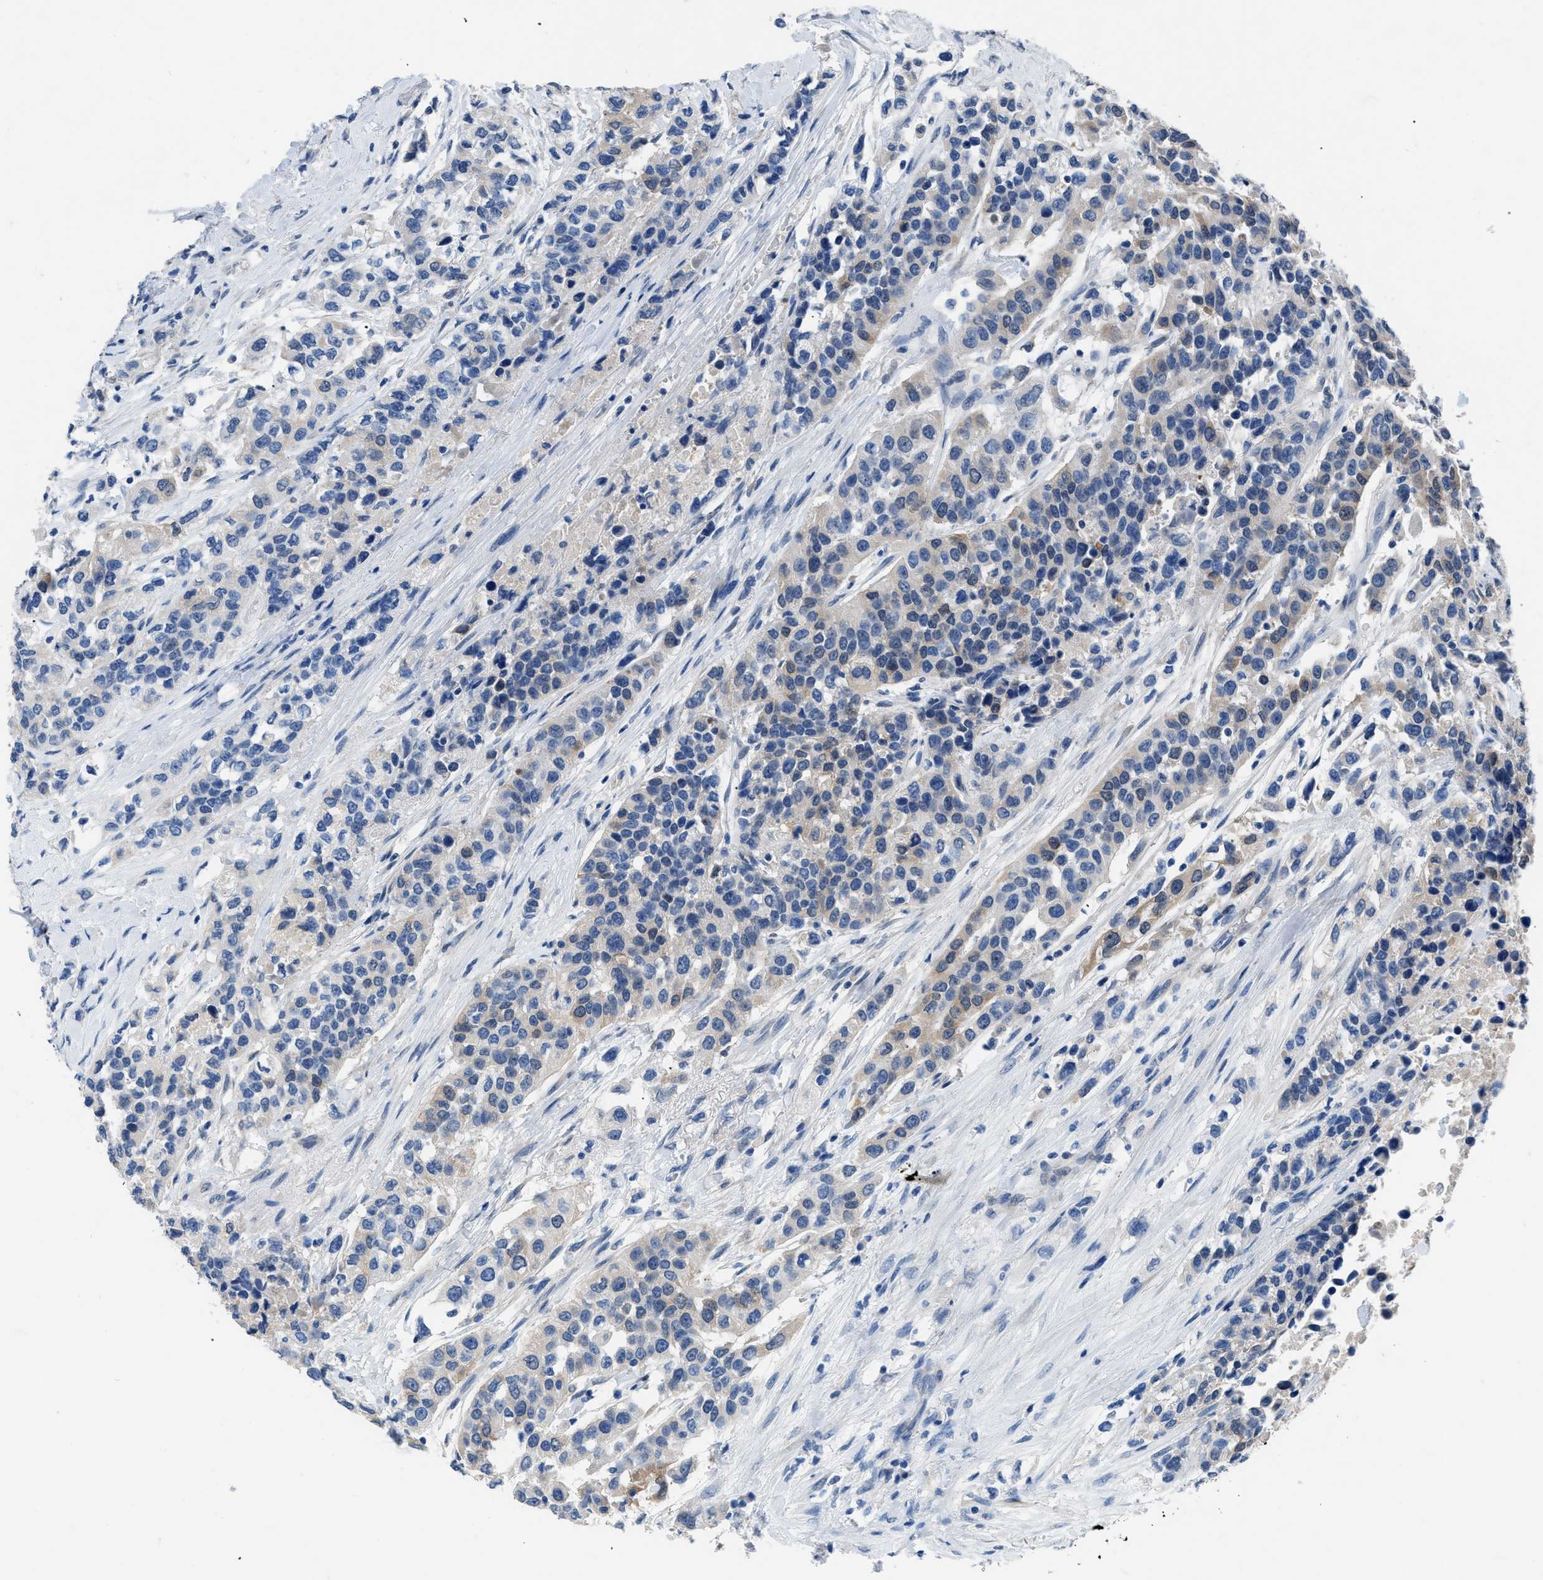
{"staining": {"intensity": "weak", "quantity": "<25%", "location": "cytoplasmic/membranous"}, "tissue": "urothelial cancer", "cell_type": "Tumor cells", "image_type": "cancer", "snomed": [{"axis": "morphology", "description": "Urothelial carcinoma, High grade"}, {"axis": "topography", "description": "Urinary bladder"}], "caption": "IHC of human high-grade urothelial carcinoma exhibits no expression in tumor cells. (Brightfield microscopy of DAB (3,3'-diaminobenzidine) immunohistochemistry at high magnification).", "gene": "RBP1", "patient": {"sex": "female", "age": 80}}